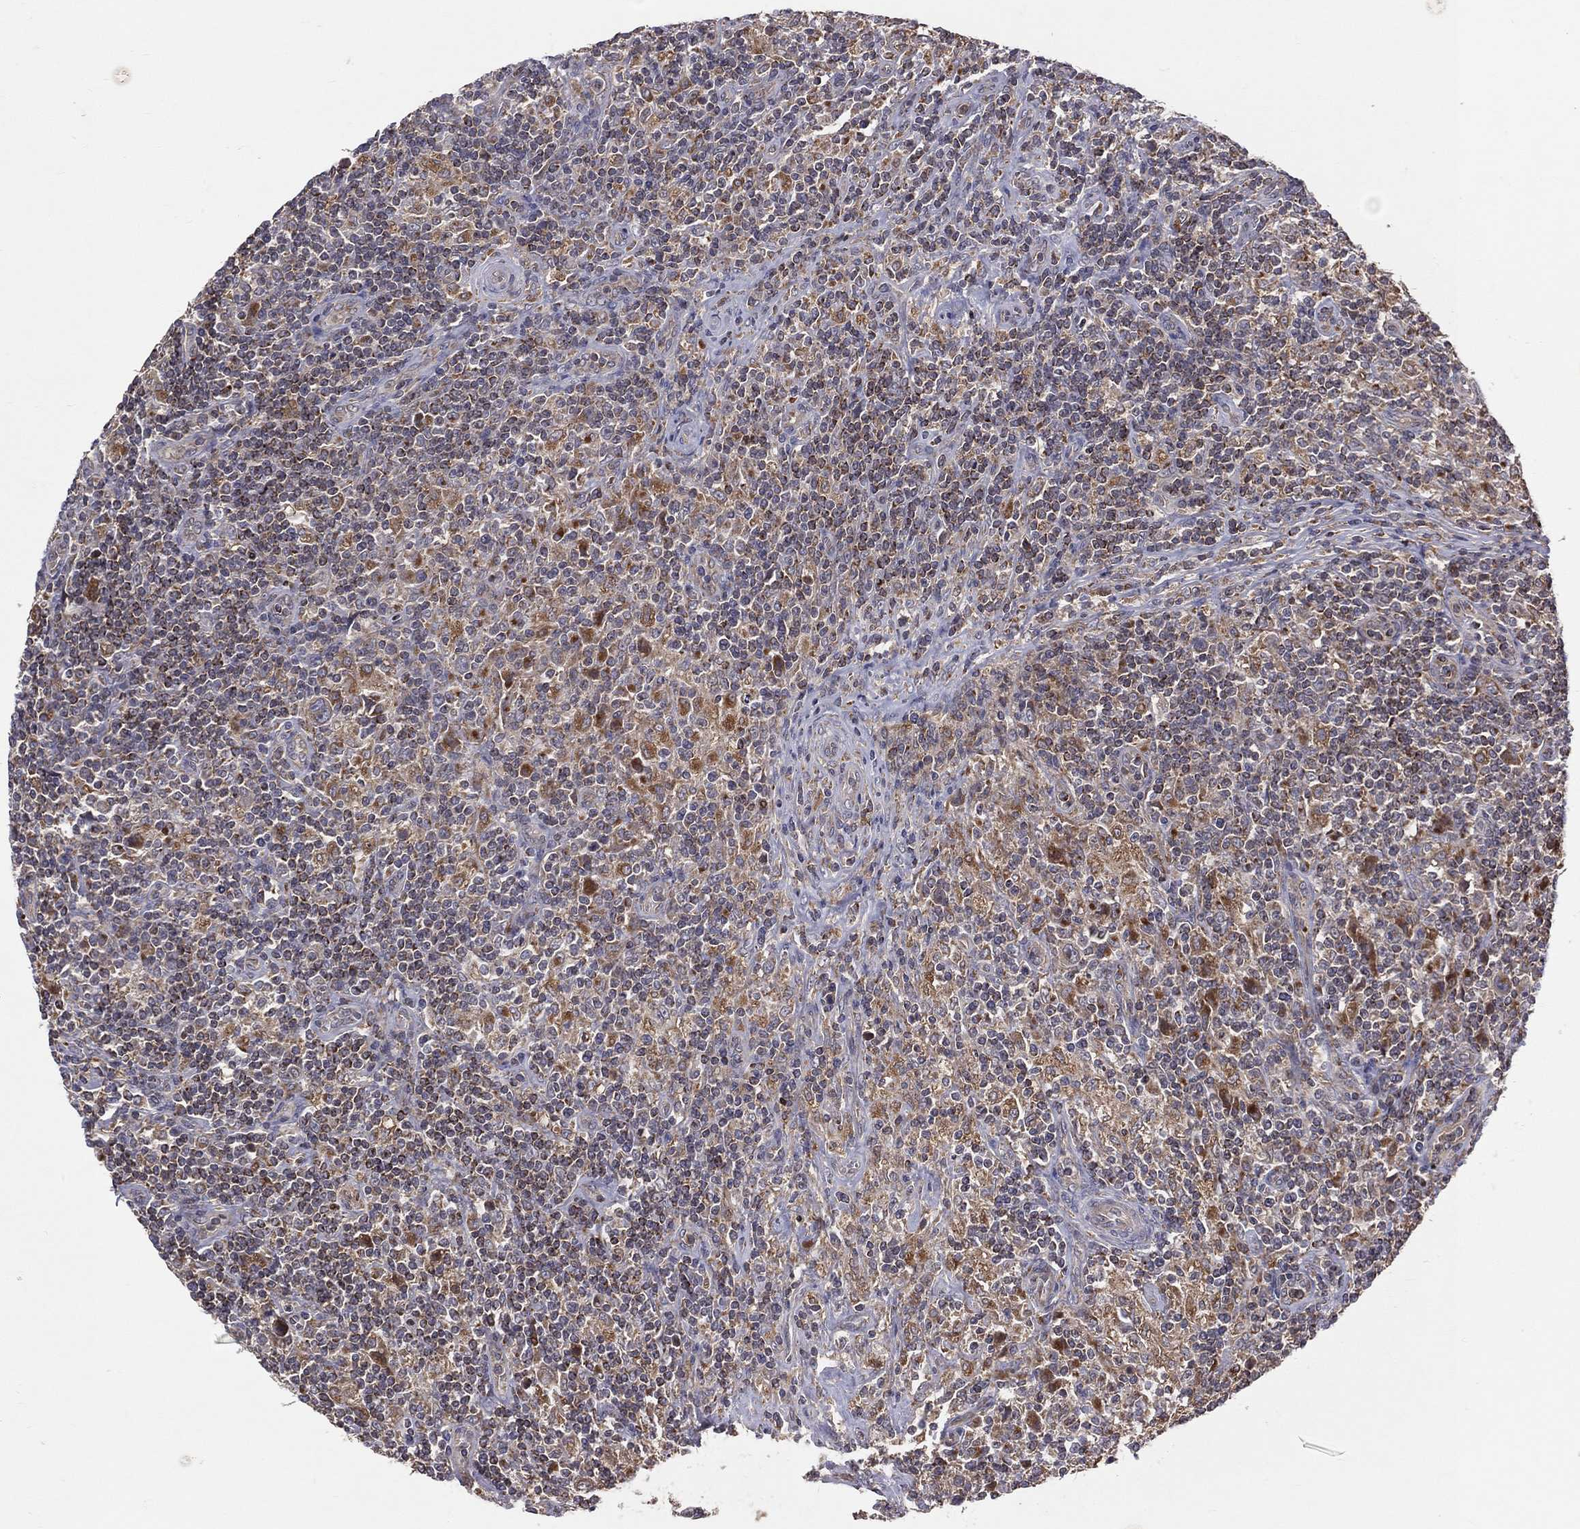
{"staining": {"intensity": "weak", "quantity": ">75%", "location": "cytoplasmic/membranous"}, "tissue": "lymphoma", "cell_type": "Tumor cells", "image_type": "cancer", "snomed": [{"axis": "morphology", "description": "Hodgkin's disease, NOS"}, {"axis": "topography", "description": "Lymph node"}], "caption": "The immunohistochemical stain highlights weak cytoplasmic/membranous positivity in tumor cells of lymphoma tissue.", "gene": "STARD3", "patient": {"sex": "male", "age": 70}}